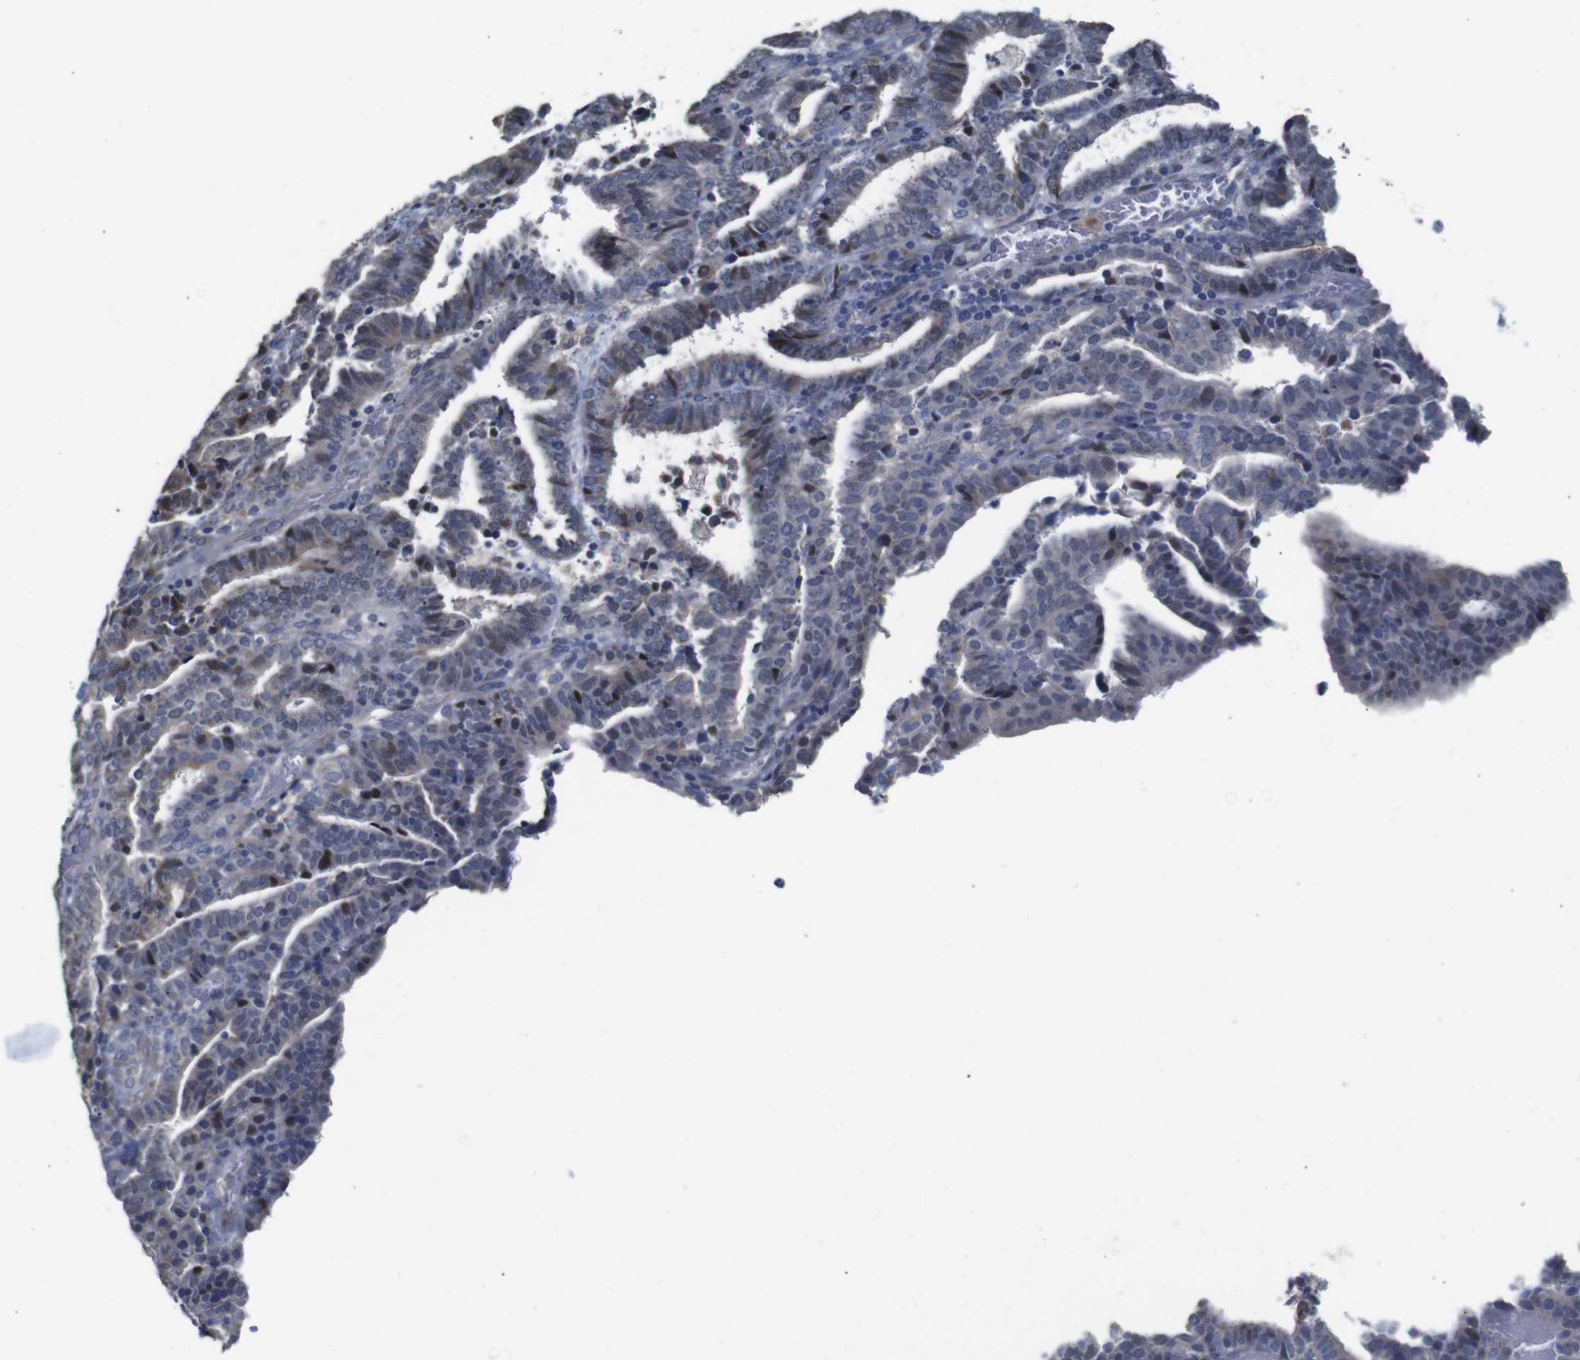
{"staining": {"intensity": "weak", "quantity": "<25%", "location": "cytoplasmic/membranous"}, "tissue": "endometrial cancer", "cell_type": "Tumor cells", "image_type": "cancer", "snomed": [{"axis": "morphology", "description": "Adenocarcinoma, NOS"}, {"axis": "topography", "description": "Uterus"}], "caption": "An immunohistochemistry histopathology image of endometrial cancer is shown. There is no staining in tumor cells of endometrial cancer. (Brightfield microscopy of DAB (3,3'-diaminobenzidine) immunohistochemistry (IHC) at high magnification).", "gene": "TCEAL9", "patient": {"sex": "female", "age": 83}}